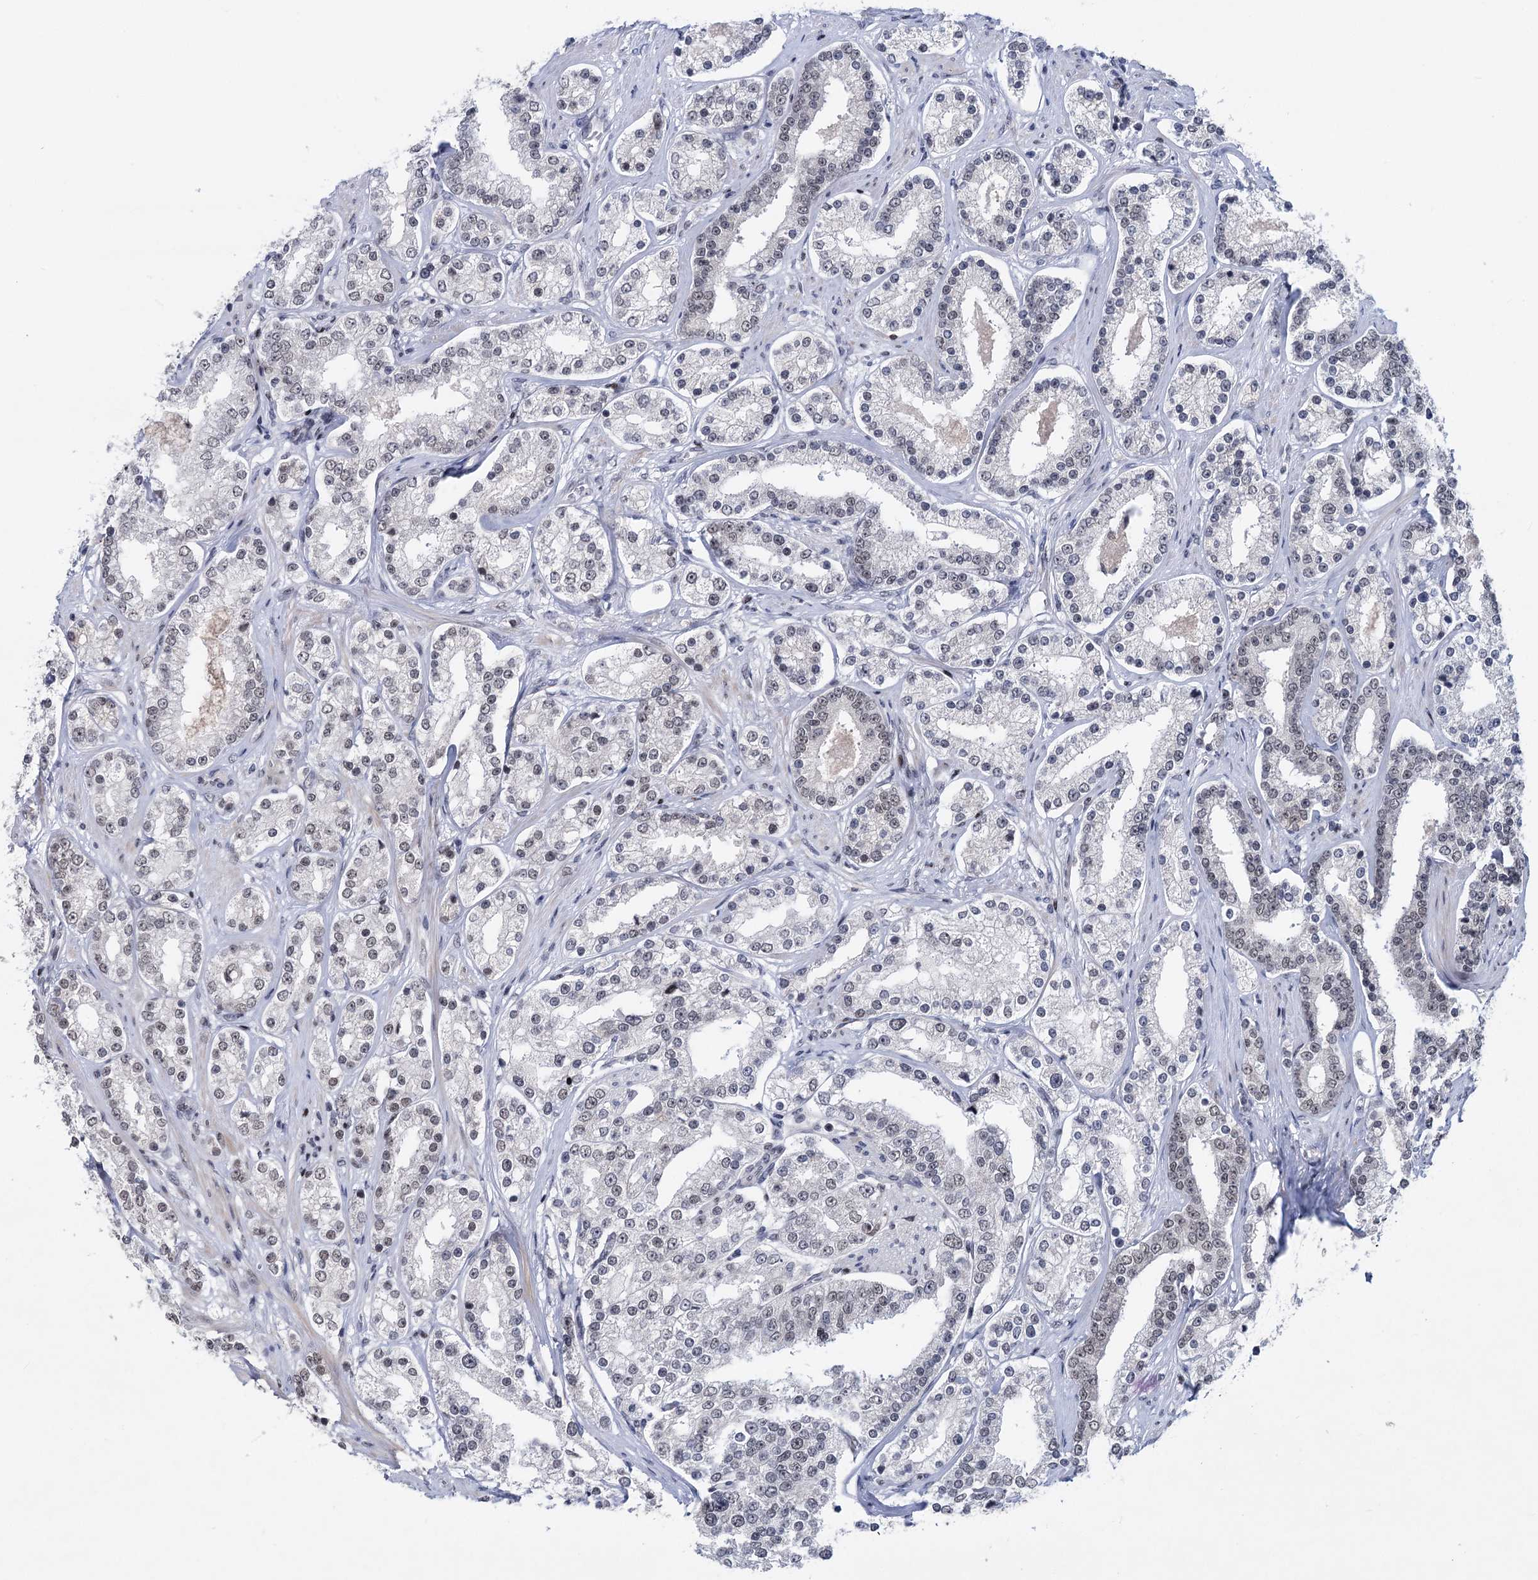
{"staining": {"intensity": "weak", "quantity": "<25%", "location": "nuclear"}, "tissue": "prostate cancer", "cell_type": "Tumor cells", "image_type": "cancer", "snomed": [{"axis": "morphology", "description": "Normal tissue, NOS"}, {"axis": "morphology", "description": "Adenocarcinoma, High grade"}, {"axis": "topography", "description": "Prostate"}], "caption": "The micrograph shows no staining of tumor cells in adenocarcinoma (high-grade) (prostate). (Stains: DAB (3,3'-diaminobenzidine) IHC with hematoxylin counter stain, Microscopy: brightfield microscopy at high magnification).", "gene": "ZCCHC10", "patient": {"sex": "male", "age": 83}}